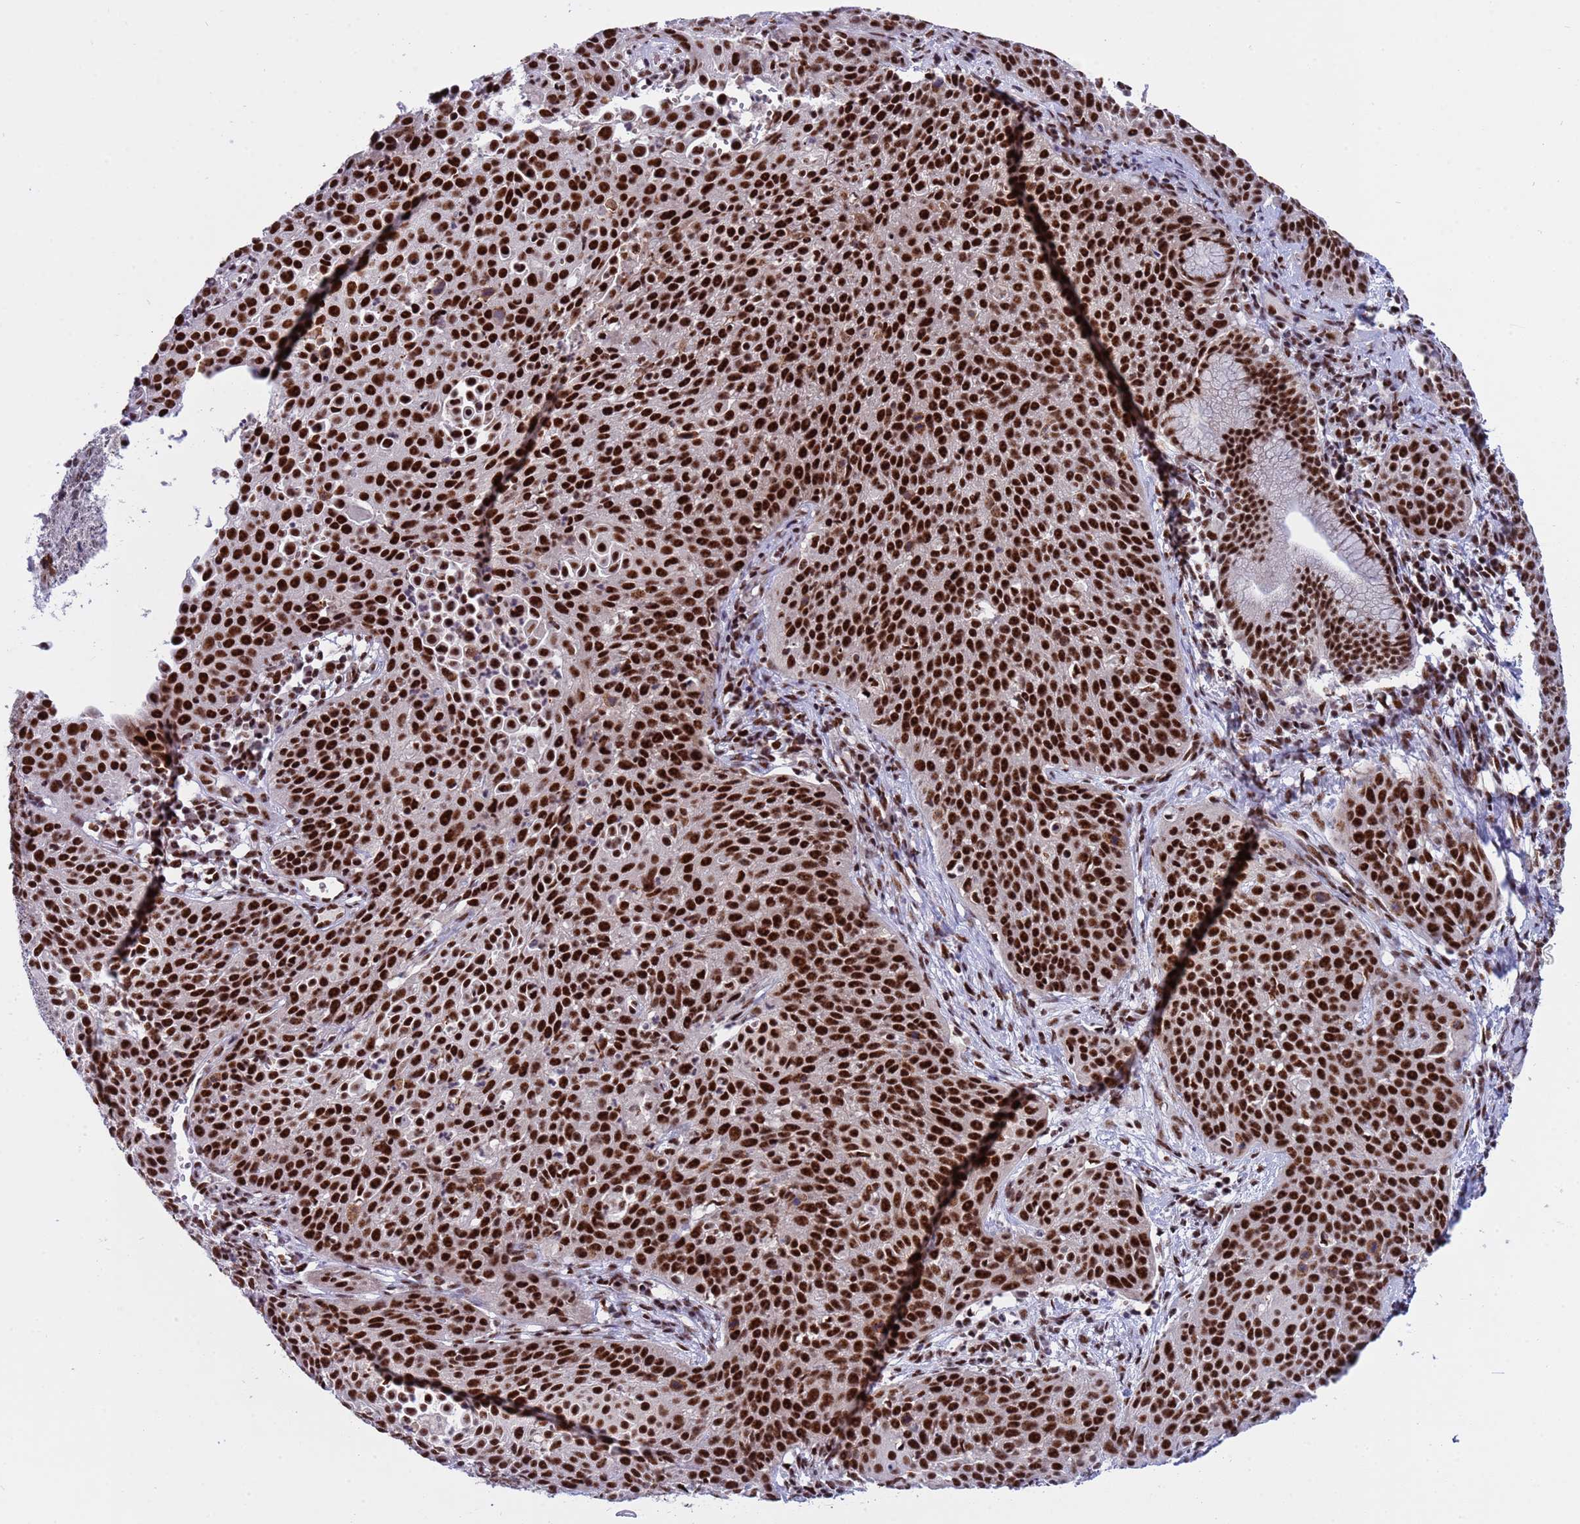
{"staining": {"intensity": "strong", "quantity": ">75%", "location": "nuclear"}, "tissue": "cervical cancer", "cell_type": "Tumor cells", "image_type": "cancer", "snomed": [{"axis": "morphology", "description": "Squamous cell carcinoma, NOS"}, {"axis": "topography", "description": "Cervix"}], "caption": "Immunohistochemical staining of human cervical cancer shows high levels of strong nuclear protein staining in about >75% of tumor cells.", "gene": "THOC2", "patient": {"sex": "female", "age": 38}}